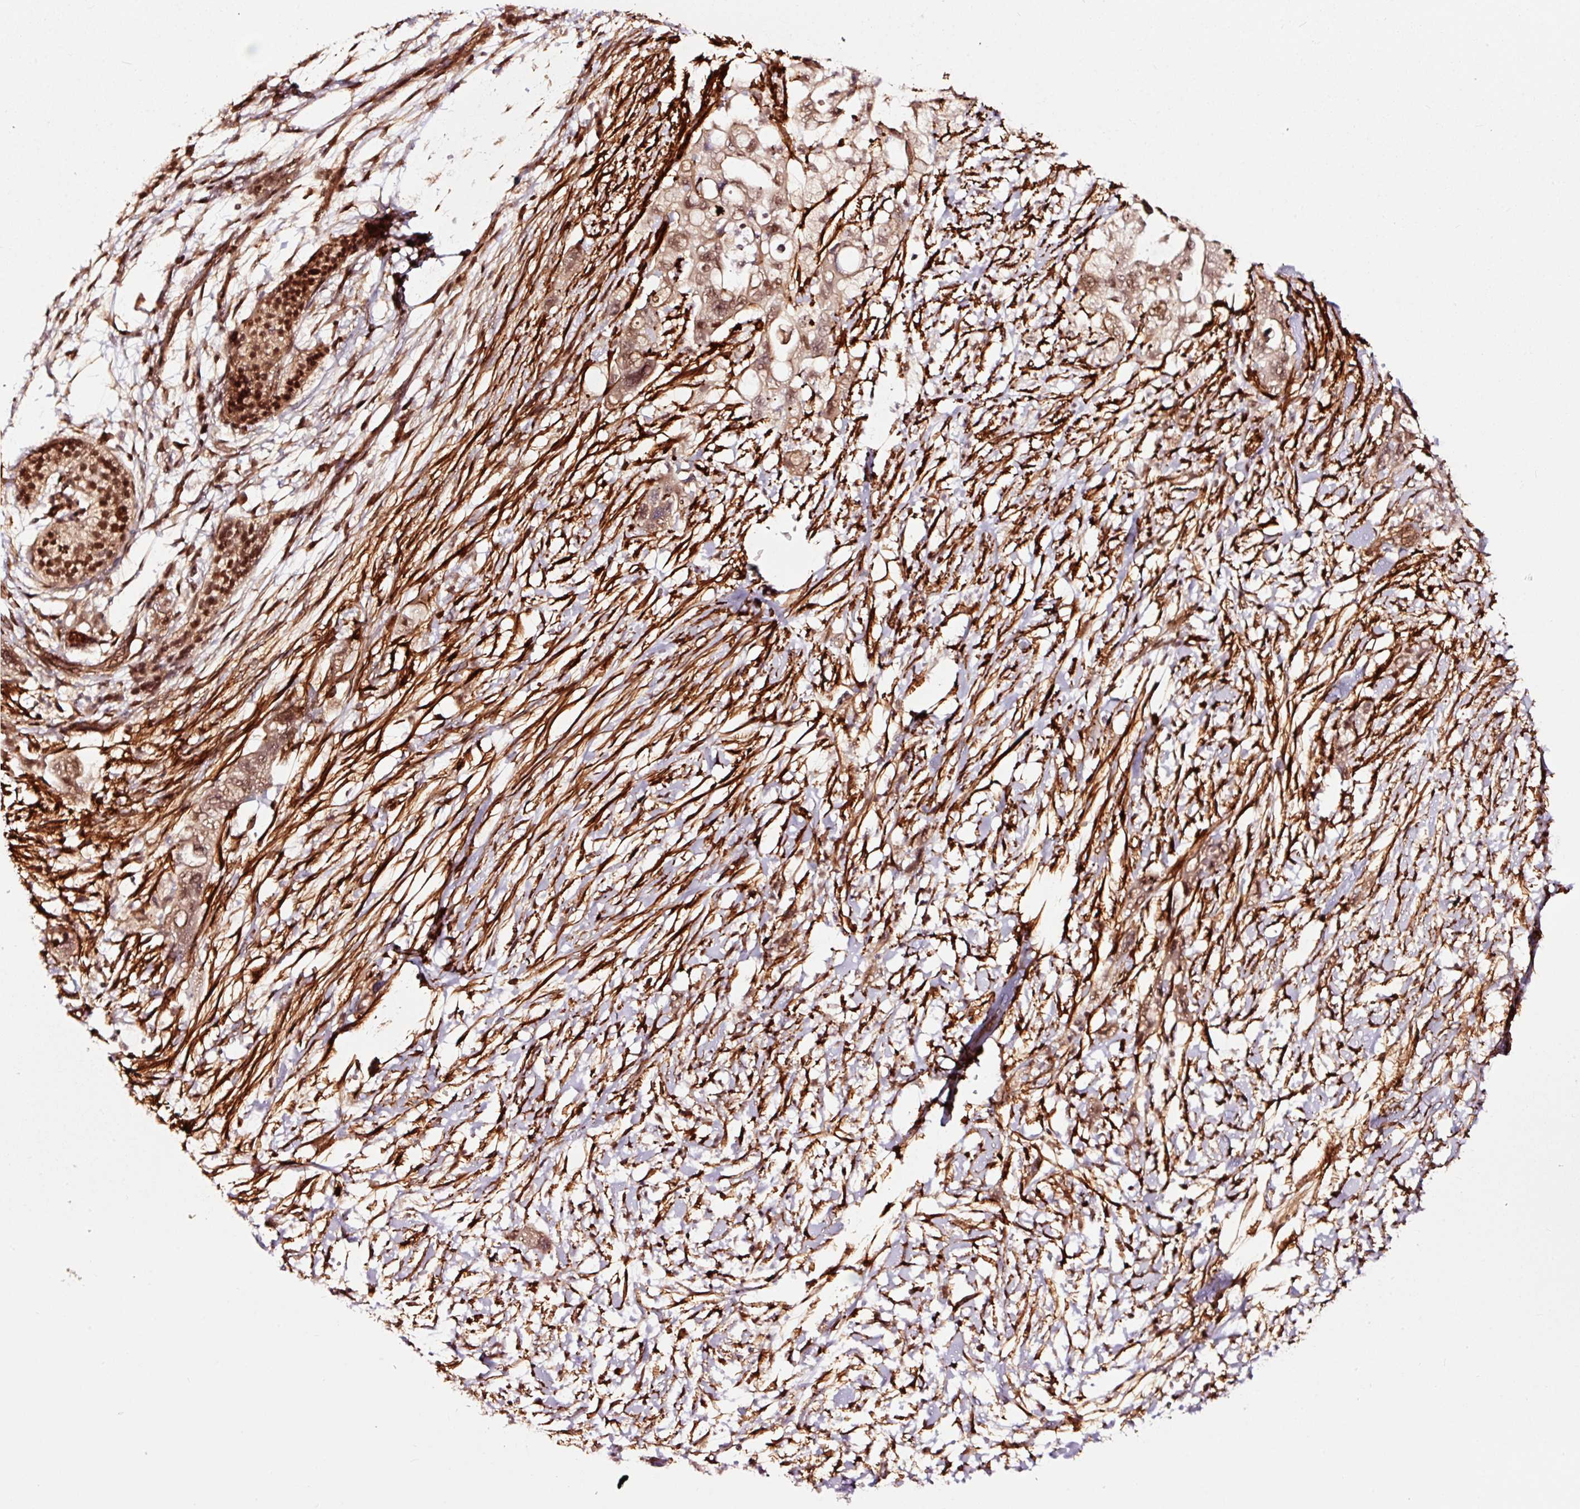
{"staining": {"intensity": "moderate", "quantity": ">75%", "location": "nuclear"}, "tissue": "pancreatic cancer", "cell_type": "Tumor cells", "image_type": "cancer", "snomed": [{"axis": "morphology", "description": "Adenocarcinoma, NOS"}, {"axis": "topography", "description": "Pancreas"}], "caption": "A medium amount of moderate nuclear staining is identified in approximately >75% of tumor cells in pancreatic cancer (adenocarcinoma) tissue. (Stains: DAB (3,3'-diaminobenzidine) in brown, nuclei in blue, Microscopy: brightfield microscopy at high magnification).", "gene": "TPM1", "patient": {"sex": "female", "age": 72}}